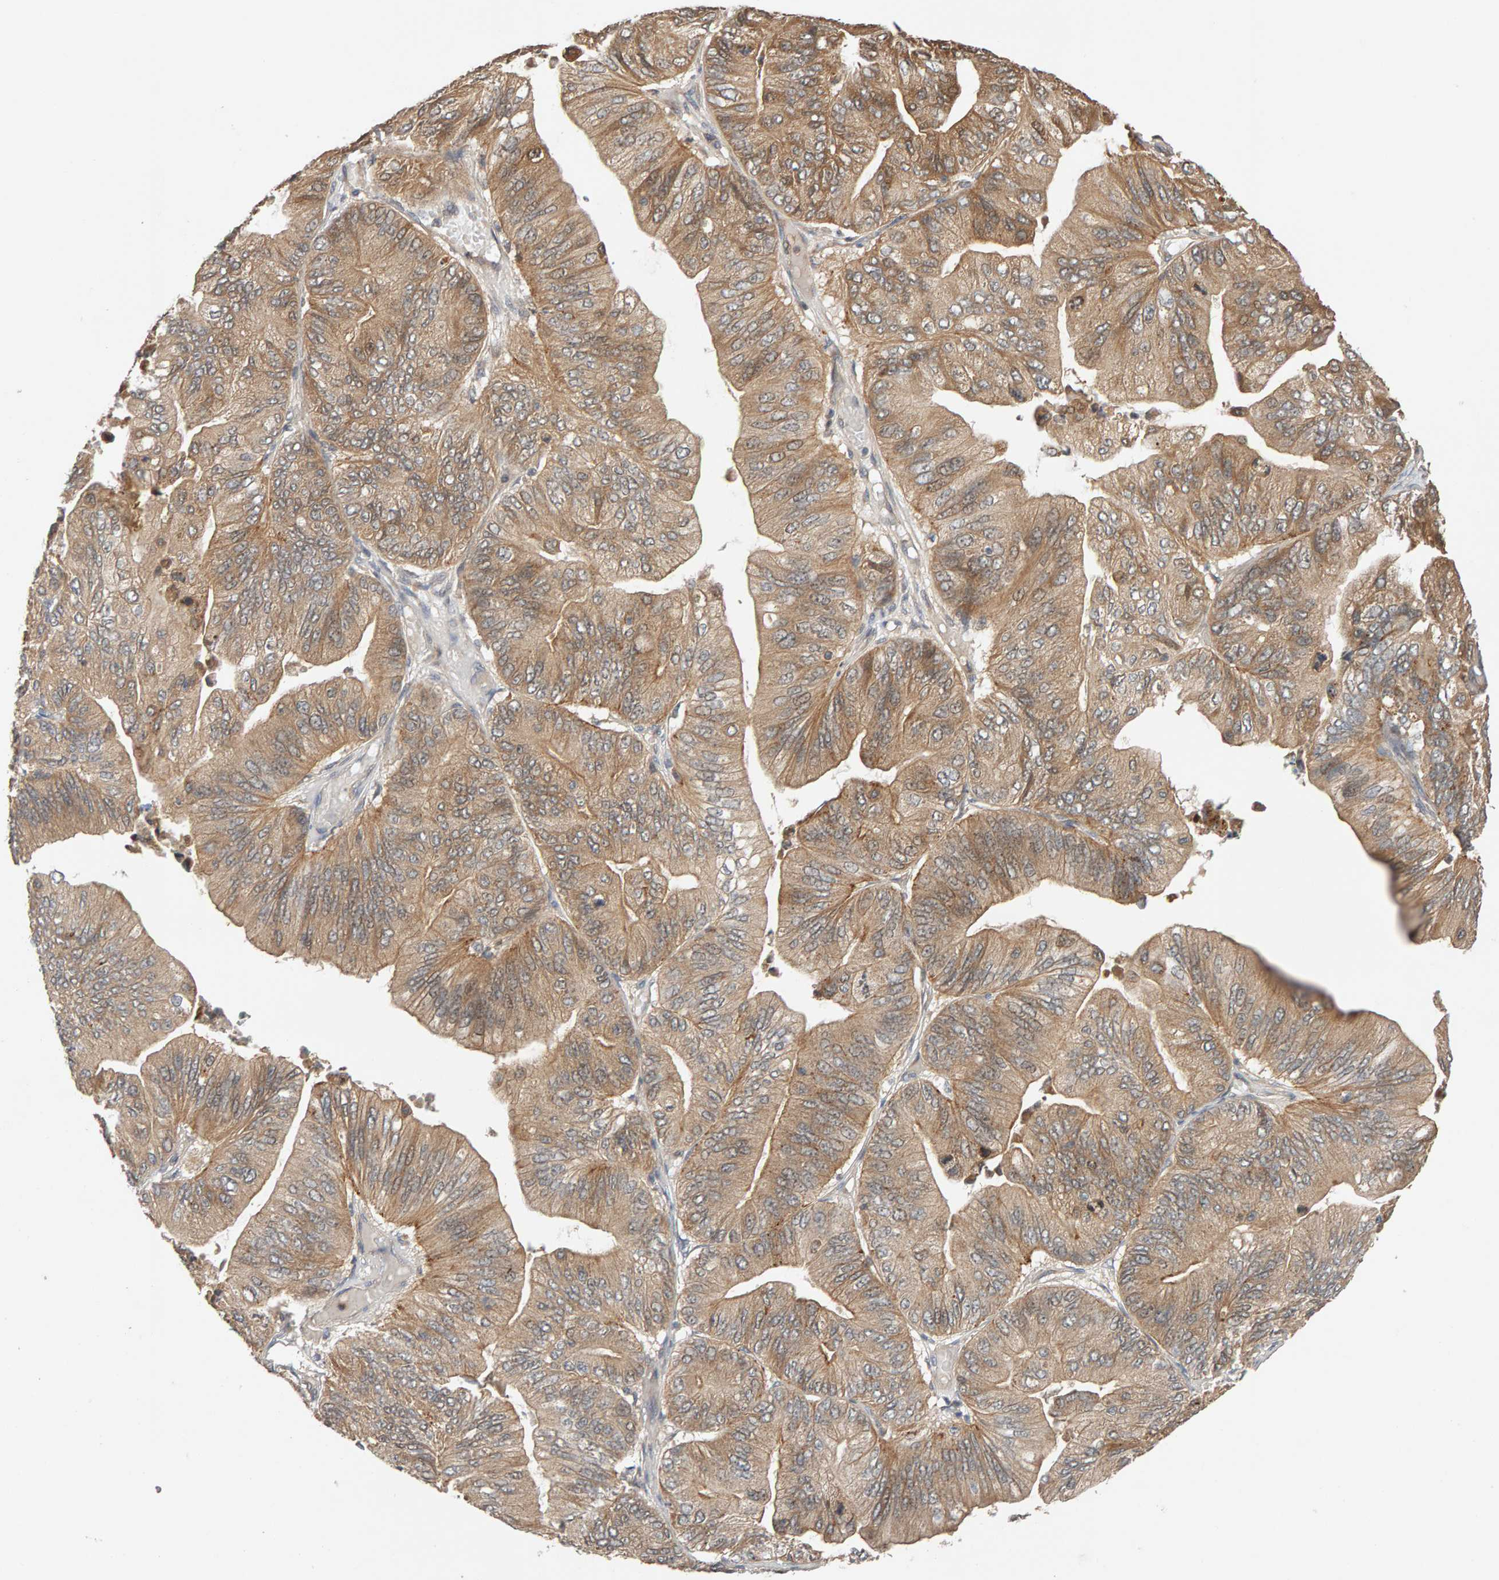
{"staining": {"intensity": "moderate", "quantity": ">75%", "location": "cytoplasmic/membranous"}, "tissue": "ovarian cancer", "cell_type": "Tumor cells", "image_type": "cancer", "snomed": [{"axis": "morphology", "description": "Cystadenocarcinoma, mucinous, NOS"}, {"axis": "topography", "description": "Ovary"}], "caption": "Immunohistochemical staining of human mucinous cystadenocarcinoma (ovarian) shows medium levels of moderate cytoplasmic/membranous protein positivity in approximately >75% of tumor cells.", "gene": "DNAJC7", "patient": {"sex": "female", "age": 61}}